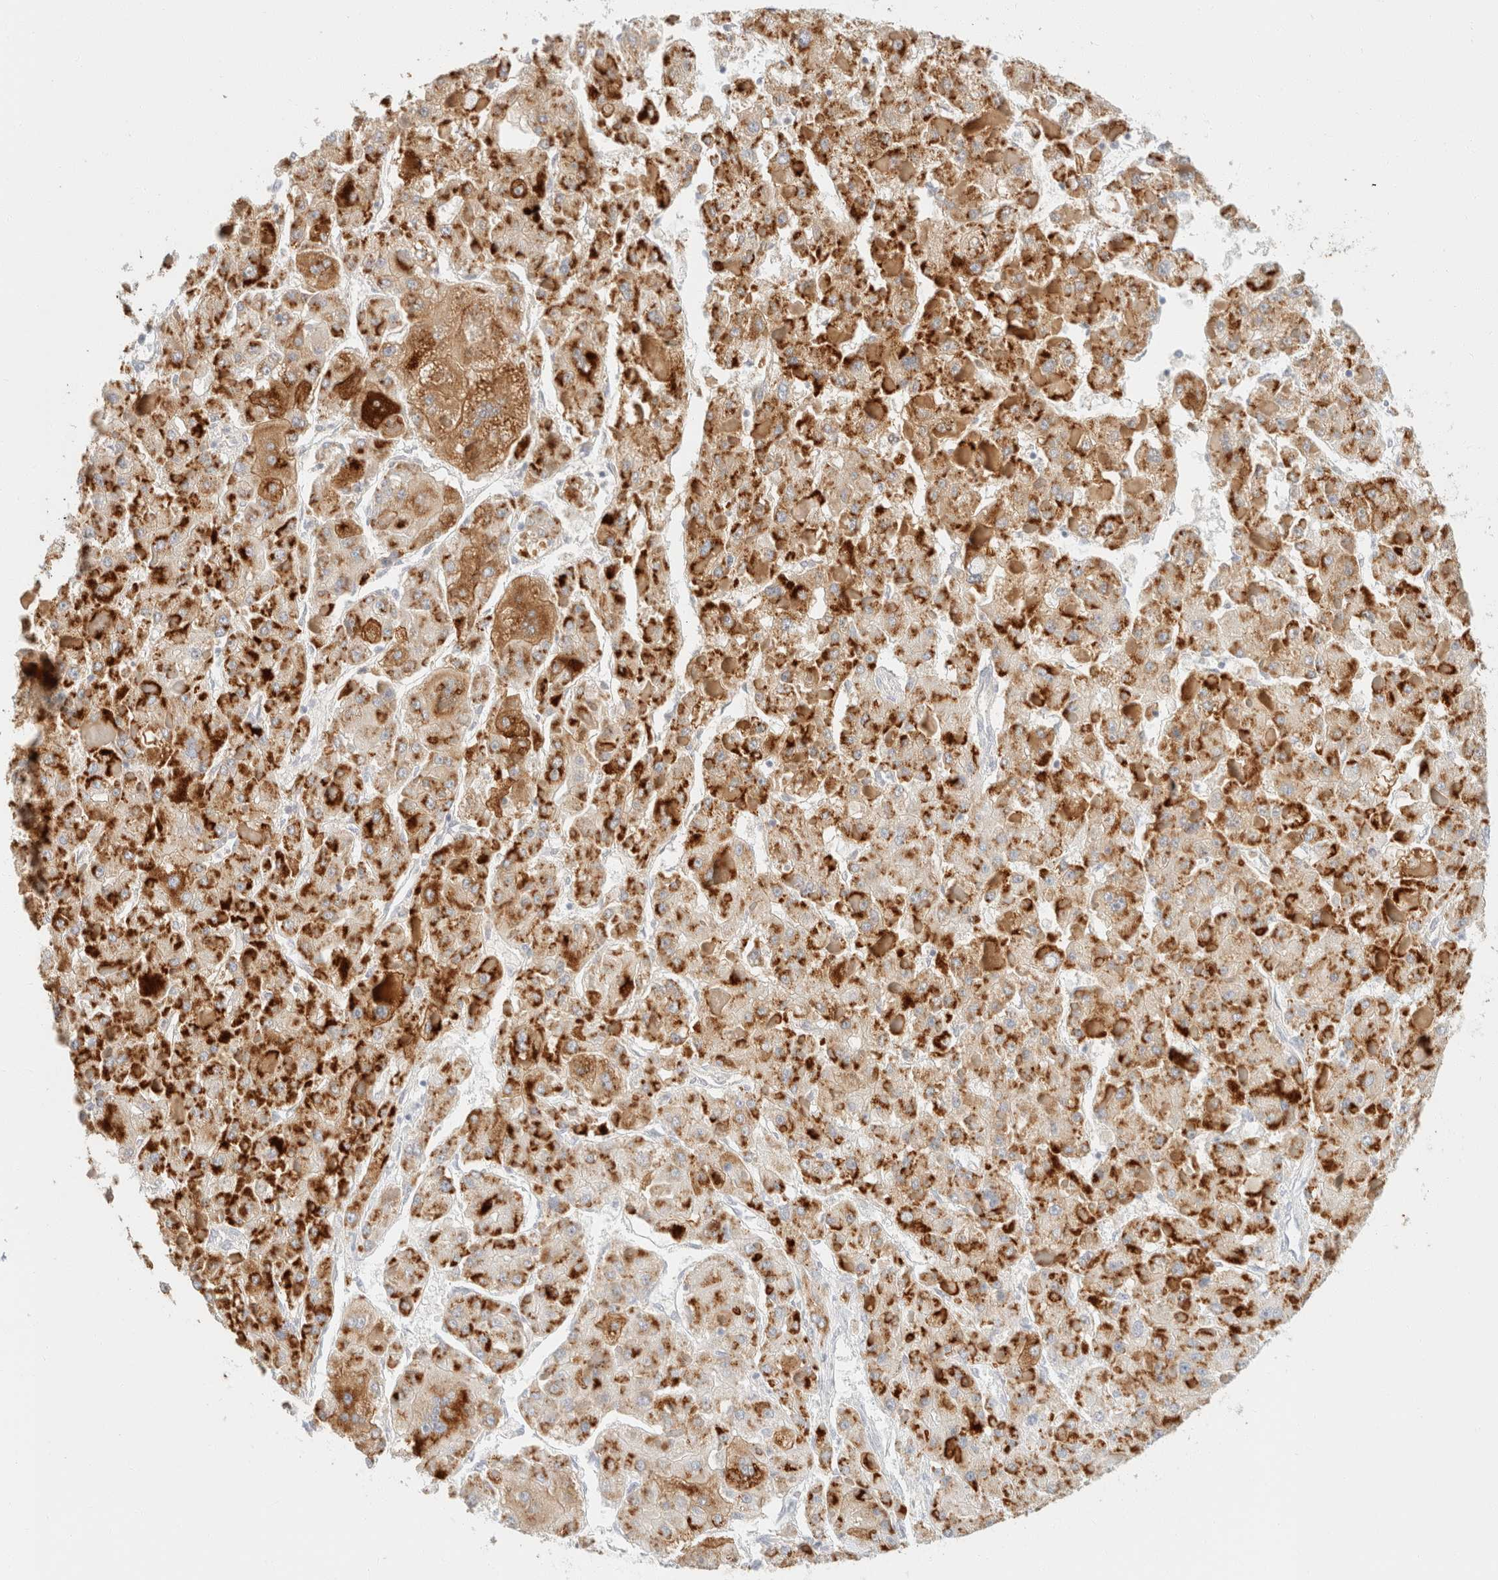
{"staining": {"intensity": "strong", "quantity": ">75%", "location": "cytoplasmic/membranous"}, "tissue": "liver cancer", "cell_type": "Tumor cells", "image_type": "cancer", "snomed": [{"axis": "morphology", "description": "Carcinoma, Hepatocellular, NOS"}, {"axis": "topography", "description": "Liver"}], "caption": "Immunohistochemistry (IHC) staining of liver cancer, which reveals high levels of strong cytoplasmic/membranous staining in approximately >75% of tumor cells indicating strong cytoplasmic/membranous protein staining. The staining was performed using DAB (brown) for protein detection and nuclei were counterstained in hematoxylin (blue).", "gene": "KRT20", "patient": {"sex": "female", "age": 73}}